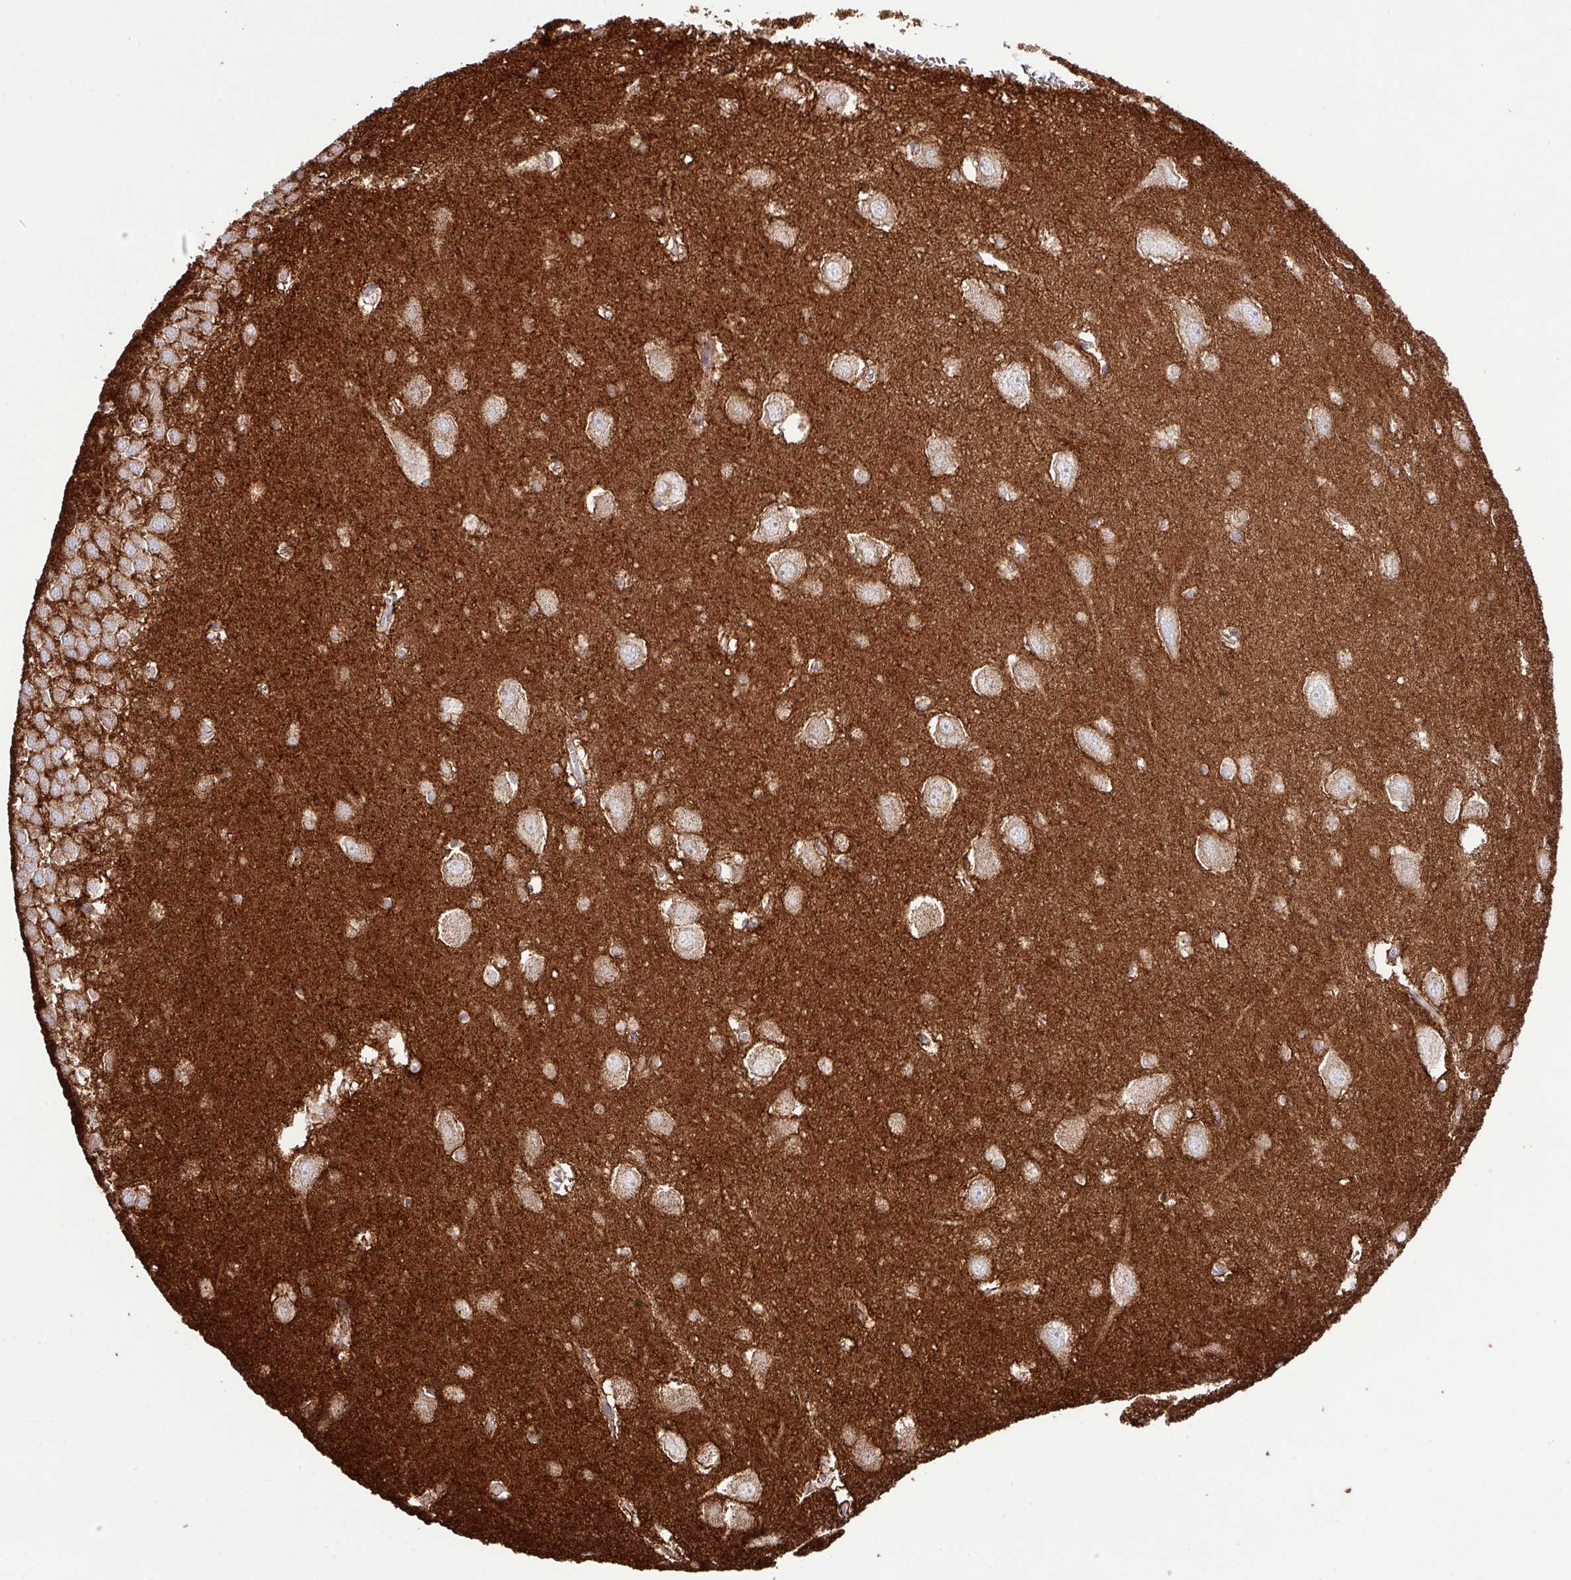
{"staining": {"intensity": "weak", "quantity": "25%-75%", "location": "cytoplasmic/membranous"}, "tissue": "hippocampus", "cell_type": "Glial cells", "image_type": "normal", "snomed": [{"axis": "morphology", "description": "Normal tissue, NOS"}, {"axis": "topography", "description": "Hippocampus"}], "caption": "Approximately 25%-75% of glial cells in unremarkable hippocampus reveal weak cytoplasmic/membranous protein staining as visualized by brown immunohistochemical staining.", "gene": "B3GNT9", "patient": {"sex": "female", "age": 64}}